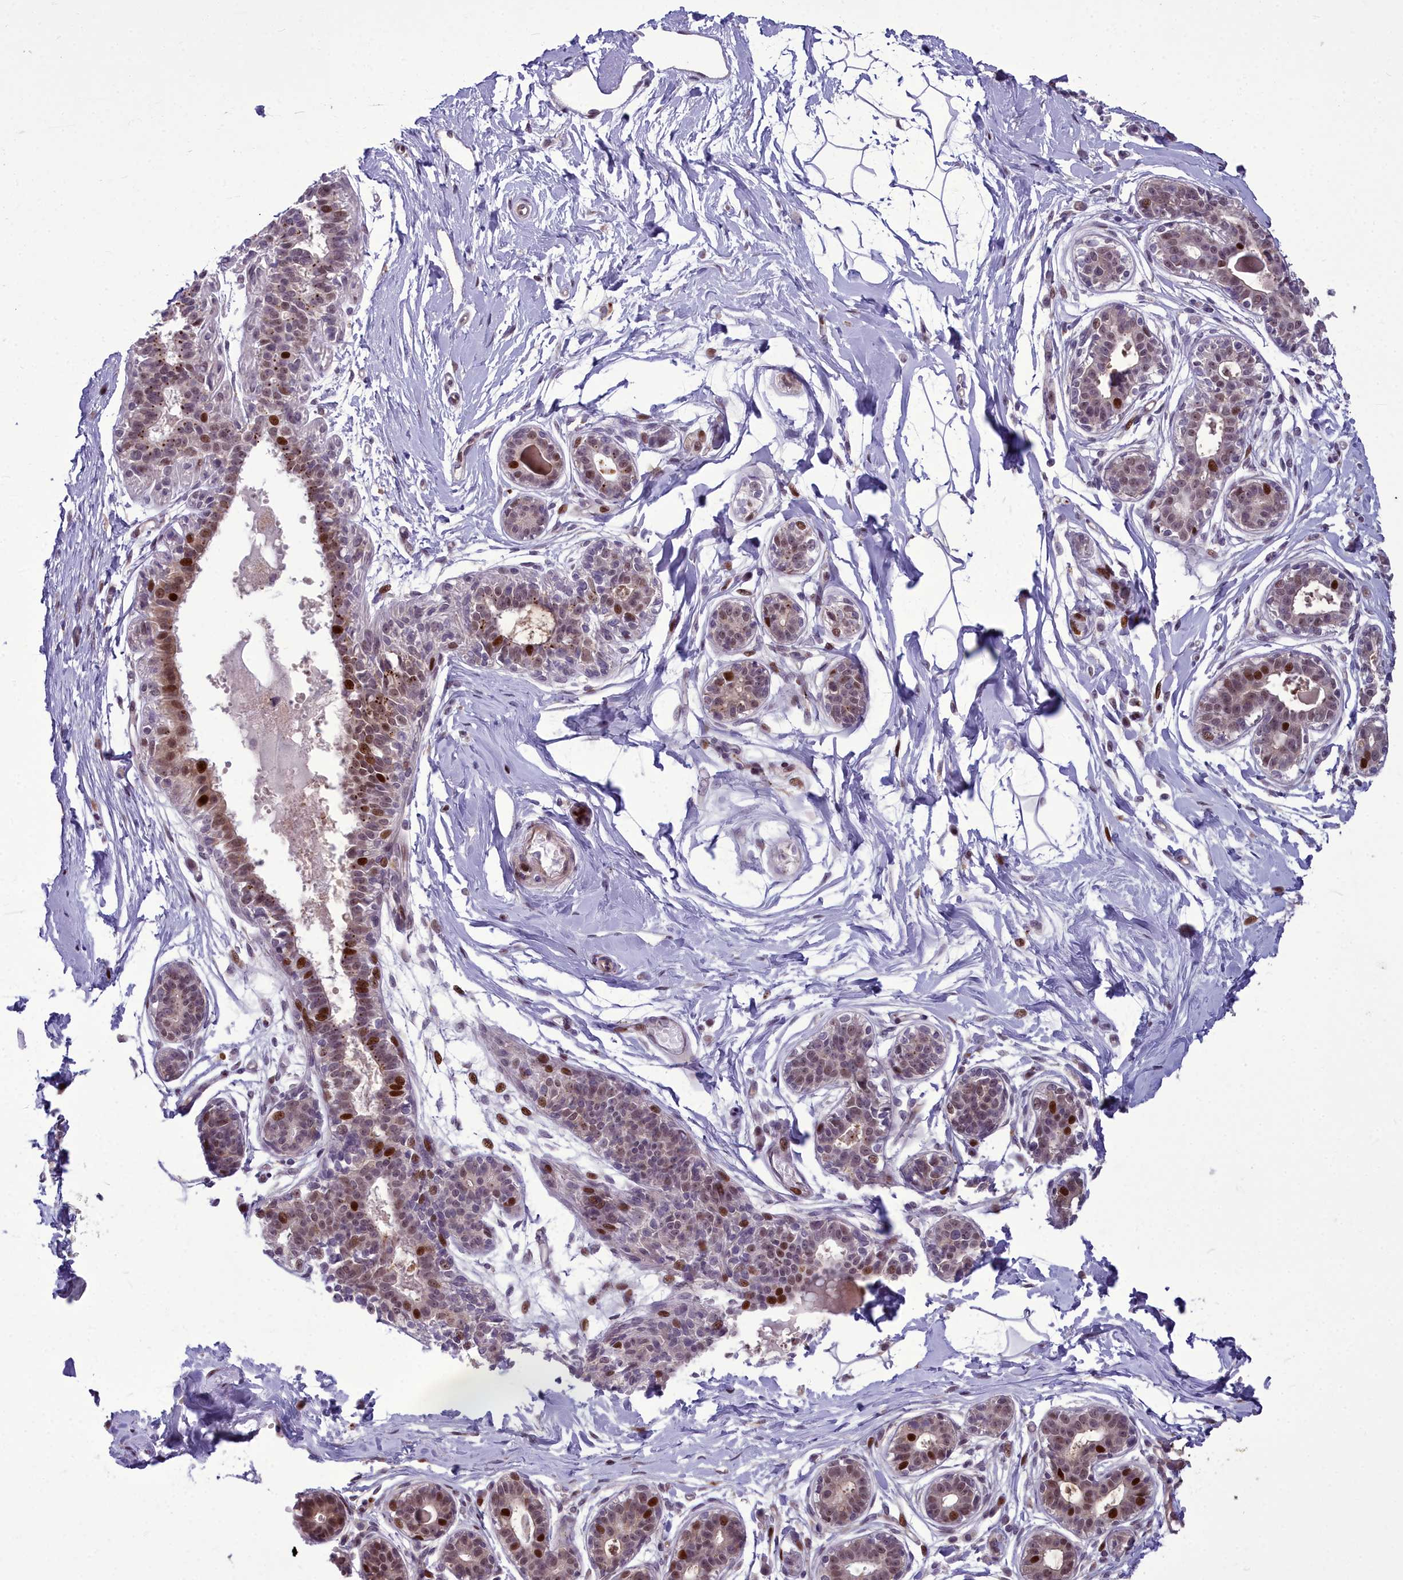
{"staining": {"intensity": "negative", "quantity": "none", "location": "none"}, "tissue": "breast", "cell_type": "Adipocytes", "image_type": "normal", "snomed": [{"axis": "morphology", "description": "Normal tissue, NOS"}, {"axis": "topography", "description": "Breast"}], "caption": "This is a photomicrograph of immunohistochemistry (IHC) staining of benign breast, which shows no staining in adipocytes.", "gene": "AP1M1", "patient": {"sex": "female", "age": 45}}